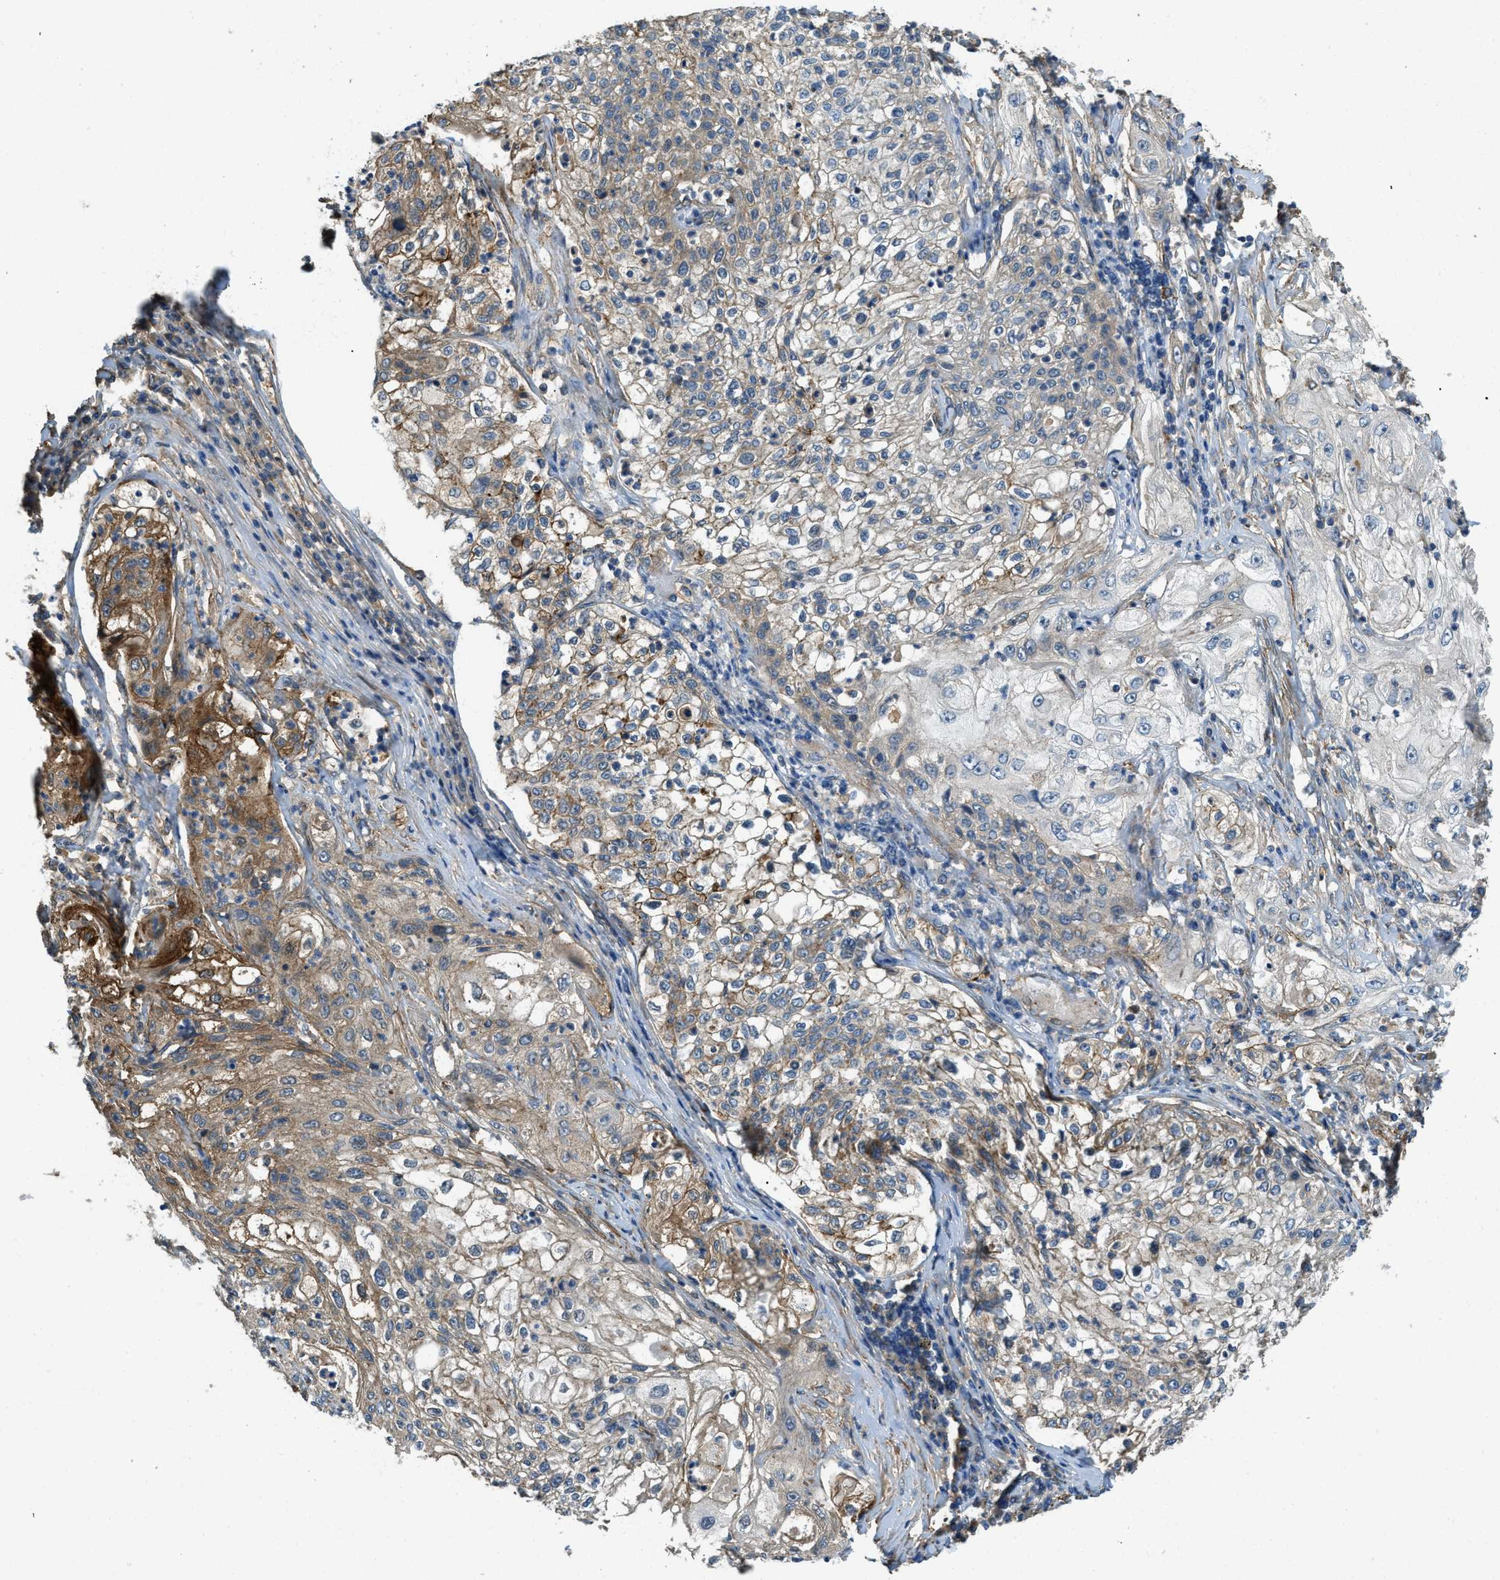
{"staining": {"intensity": "moderate", "quantity": "<25%", "location": "cytoplasmic/membranous"}, "tissue": "lung cancer", "cell_type": "Tumor cells", "image_type": "cancer", "snomed": [{"axis": "morphology", "description": "Inflammation, NOS"}, {"axis": "morphology", "description": "Squamous cell carcinoma, NOS"}, {"axis": "topography", "description": "Lymph node"}, {"axis": "topography", "description": "Soft tissue"}, {"axis": "topography", "description": "Lung"}], "caption": "Human lung cancer (squamous cell carcinoma) stained with a protein marker shows moderate staining in tumor cells.", "gene": "CGN", "patient": {"sex": "male", "age": 66}}